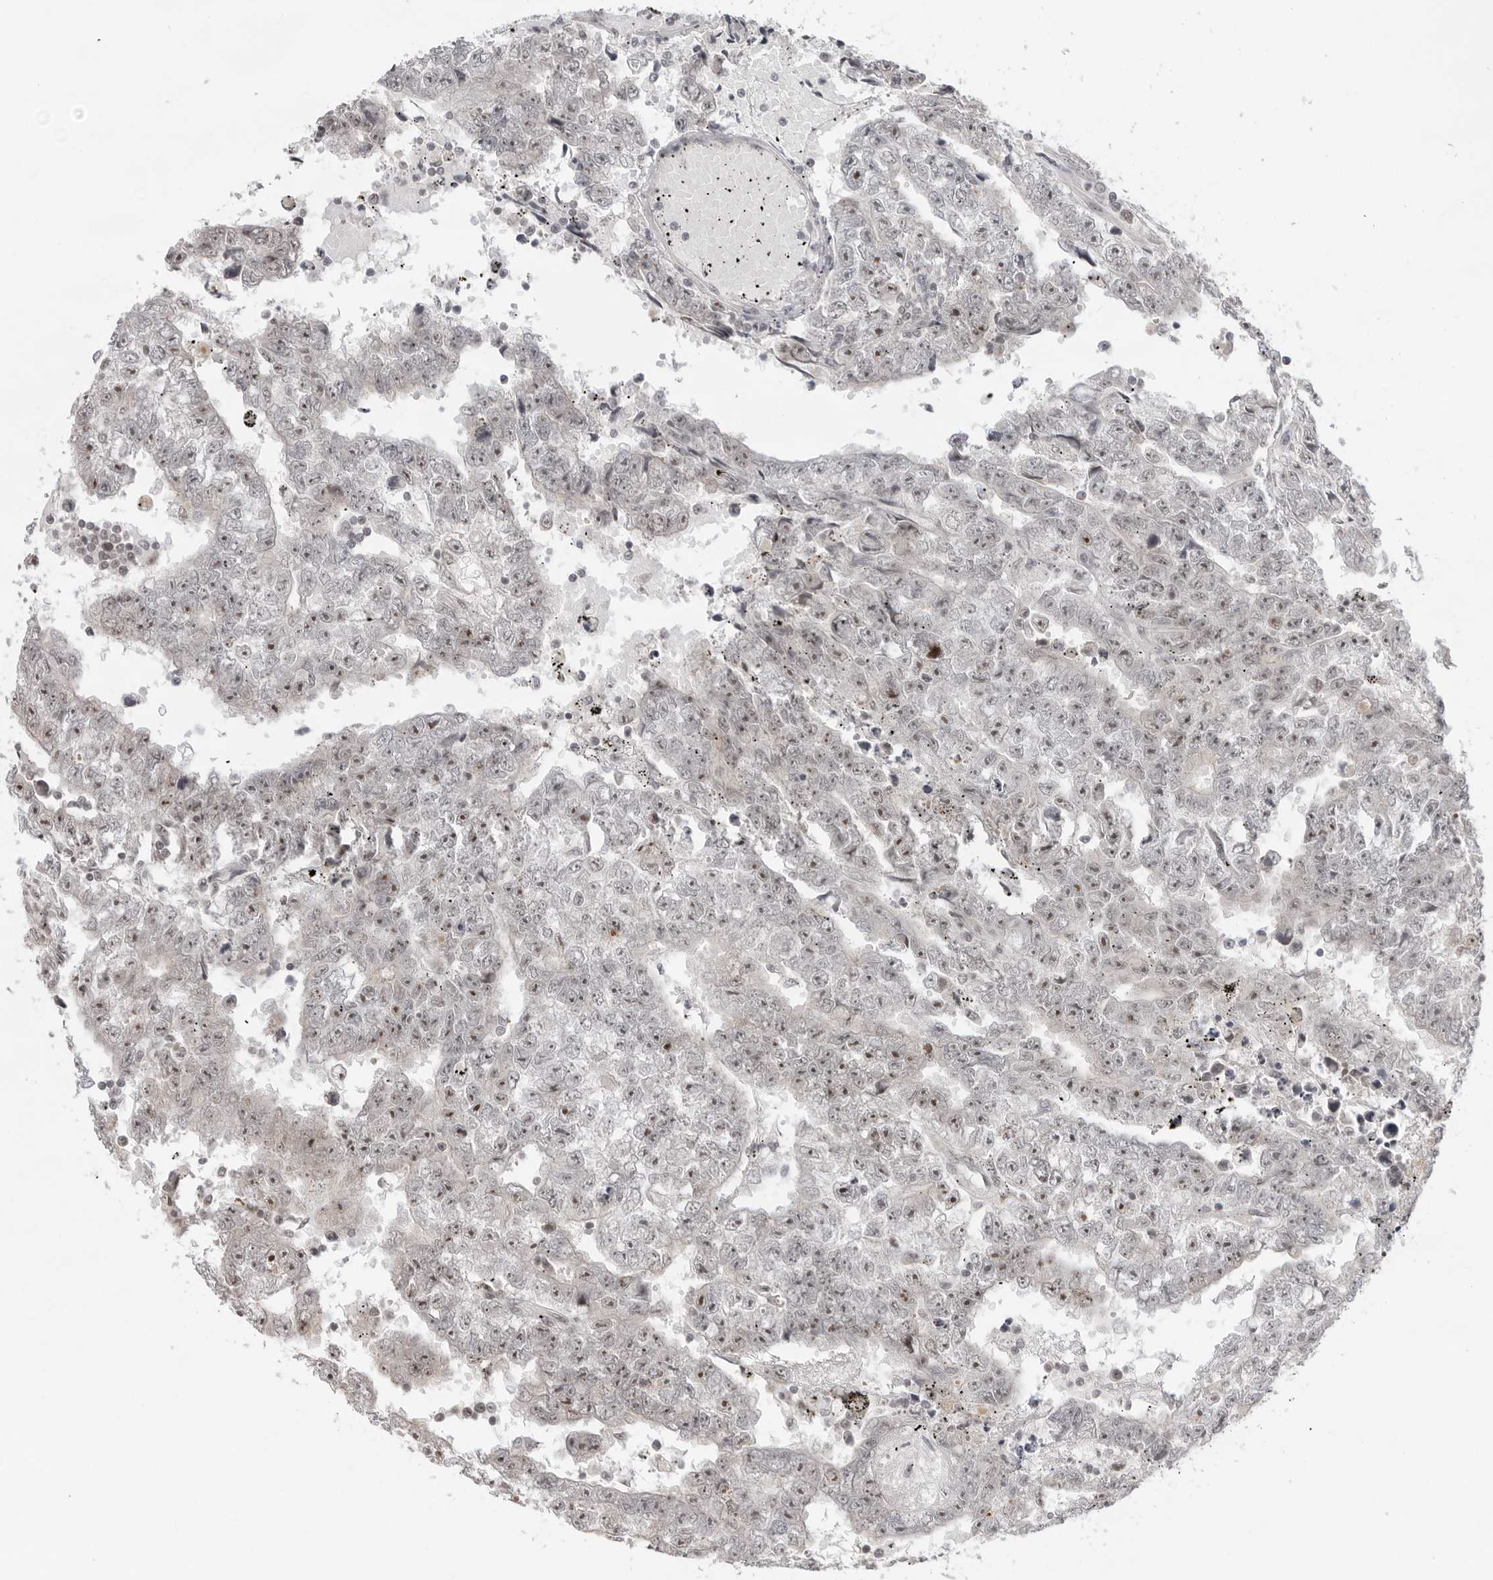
{"staining": {"intensity": "moderate", "quantity": "<25%", "location": "nuclear"}, "tissue": "testis cancer", "cell_type": "Tumor cells", "image_type": "cancer", "snomed": [{"axis": "morphology", "description": "Carcinoma, Embryonal, NOS"}, {"axis": "topography", "description": "Testis"}], "caption": "About <25% of tumor cells in testis cancer (embryonal carcinoma) display moderate nuclear protein staining as visualized by brown immunohistochemical staining.", "gene": "EXOSC10", "patient": {"sex": "male", "age": 25}}